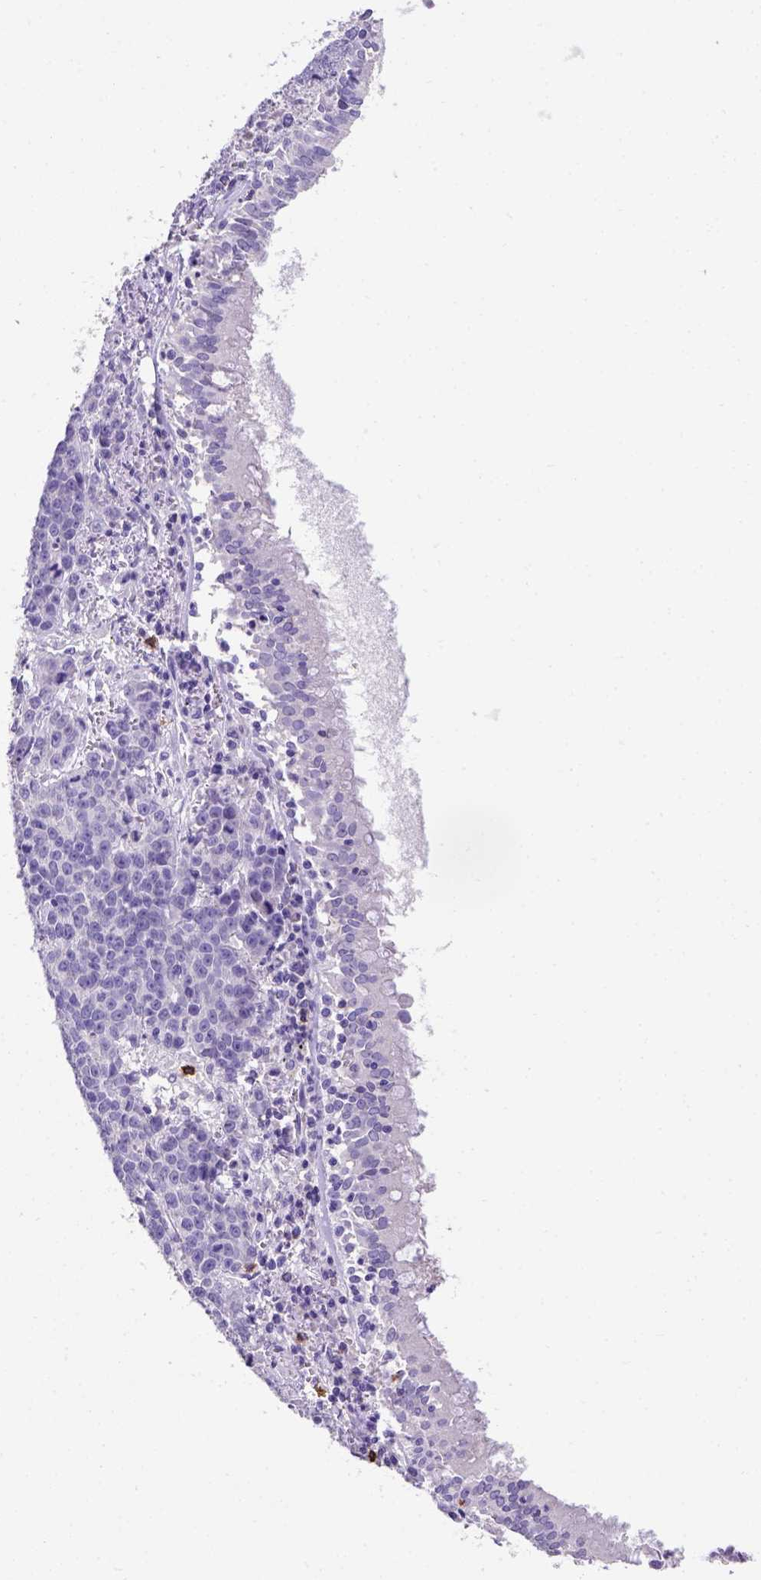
{"staining": {"intensity": "negative", "quantity": "none", "location": "none"}, "tissue": "lung cancer", "cell_type": "Tumor cells", "image_type": "cancer", "snomed": [{"axis": "morphology", "description": "Squamous cell carcinoma, NOS"}, {"axis": "morphology", "description": "Squamous cell carcinoma, metastatic, NOS"}, {"axis": "topography", "description": "Lung"}, {"axis": "topography", "description": "Pleura, NOS"}], "caption": "Lung cancer stained for a protein using IHC exhibits no positivity tumor cells.", "gene": "B3GAT1", "patient": {"sex": "male", "age": 72}}